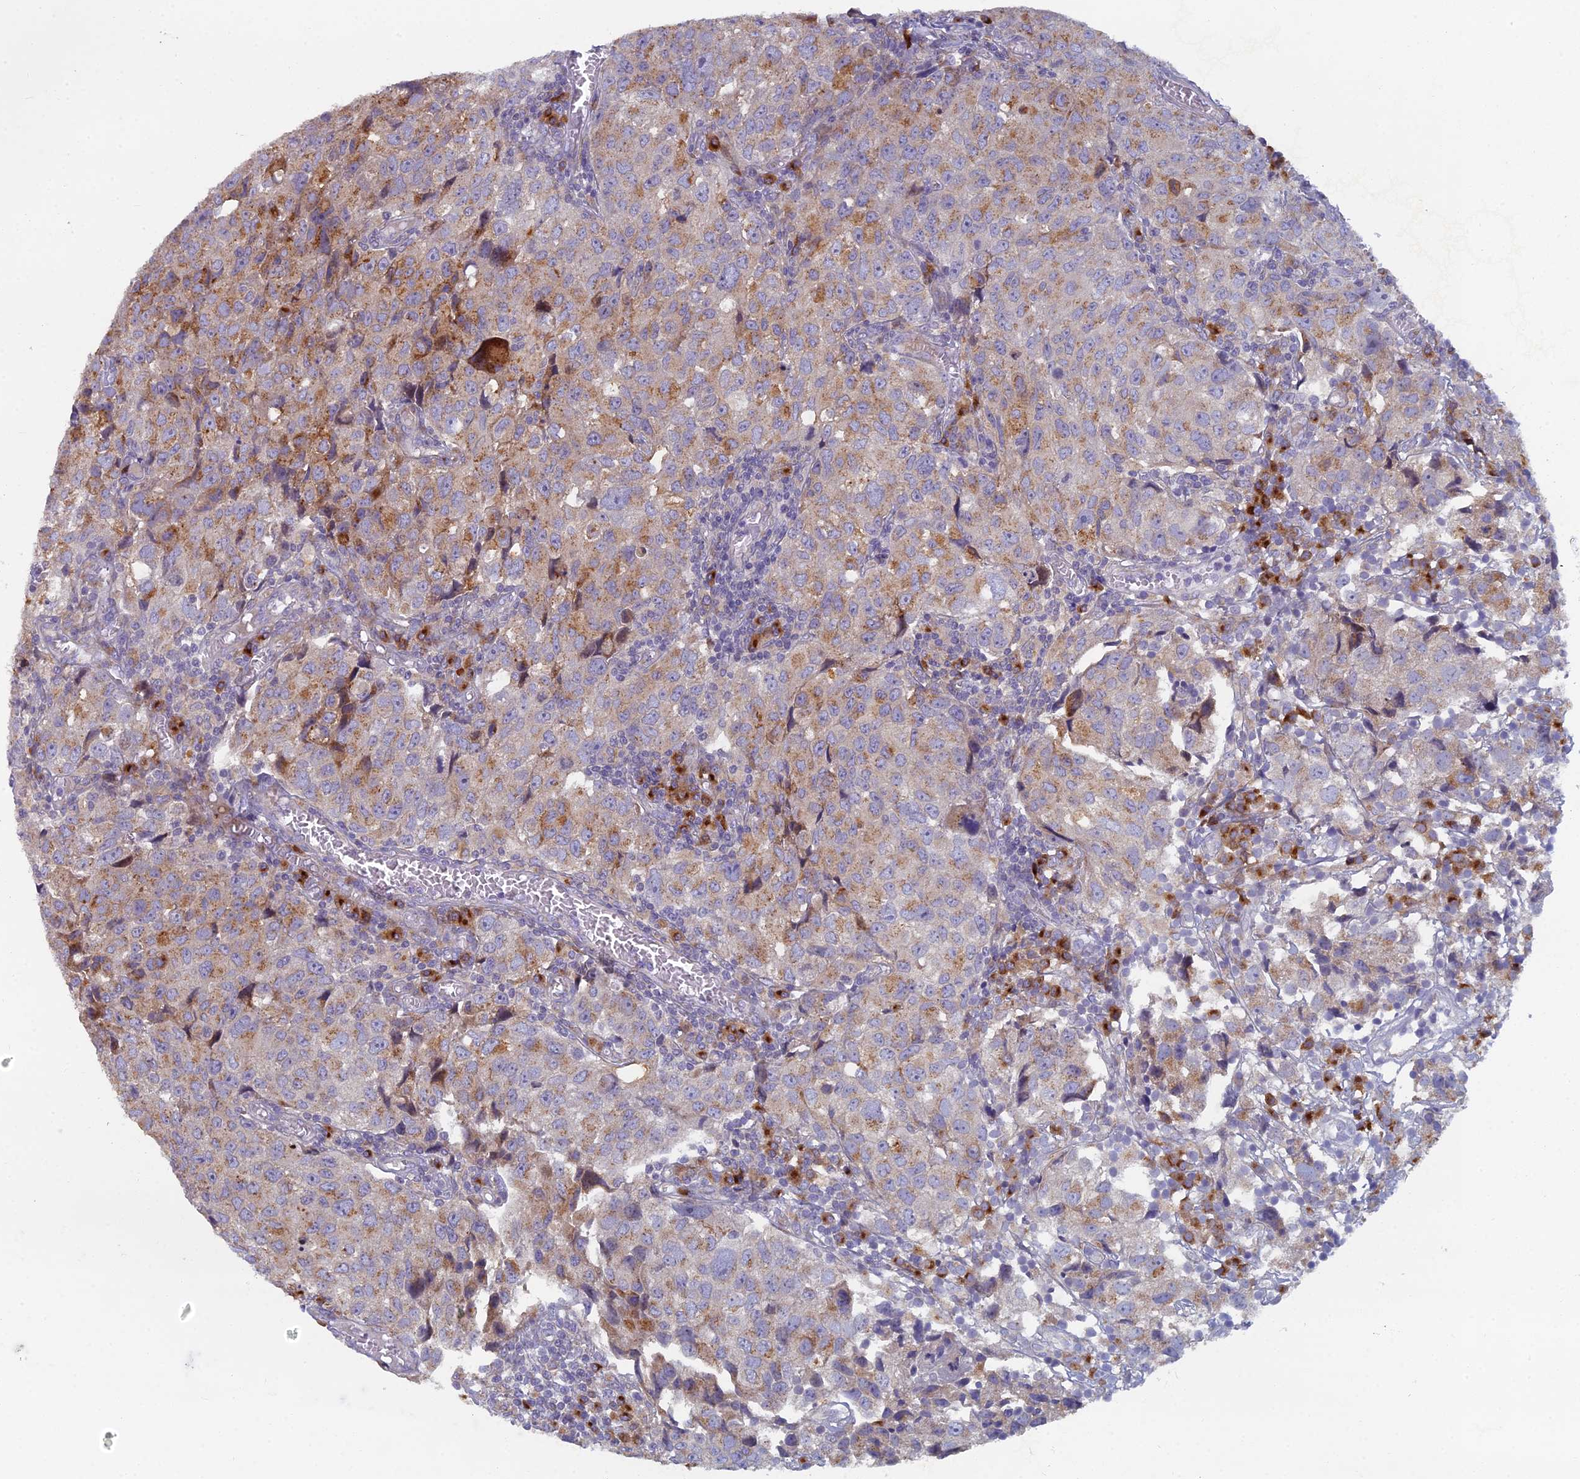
{"staining": {"intensity": "moderate", "quantity": "25%-75%", "location": "cytoplasmic/membranous"}, "tissue": "urothelial cancer", "cell_type": "Tumor cells", "image_type": "cancer", "snomed": [{"axis": "morphology", "description": "Urothelial carcinoma, High grade"}, {"axis": "topography", "description": "Urinary bladder"}], "caption": "Immunohistochemical staining of urothelial cancer reveals moderate cytoplasmic/membranous protein expression in approximately 25%-75% of tumor cells. The protein is shown in brown color, while the nuclei are stained blue.", "gene": "B9D2", "patient": {"sex": "female", "age": 75}}